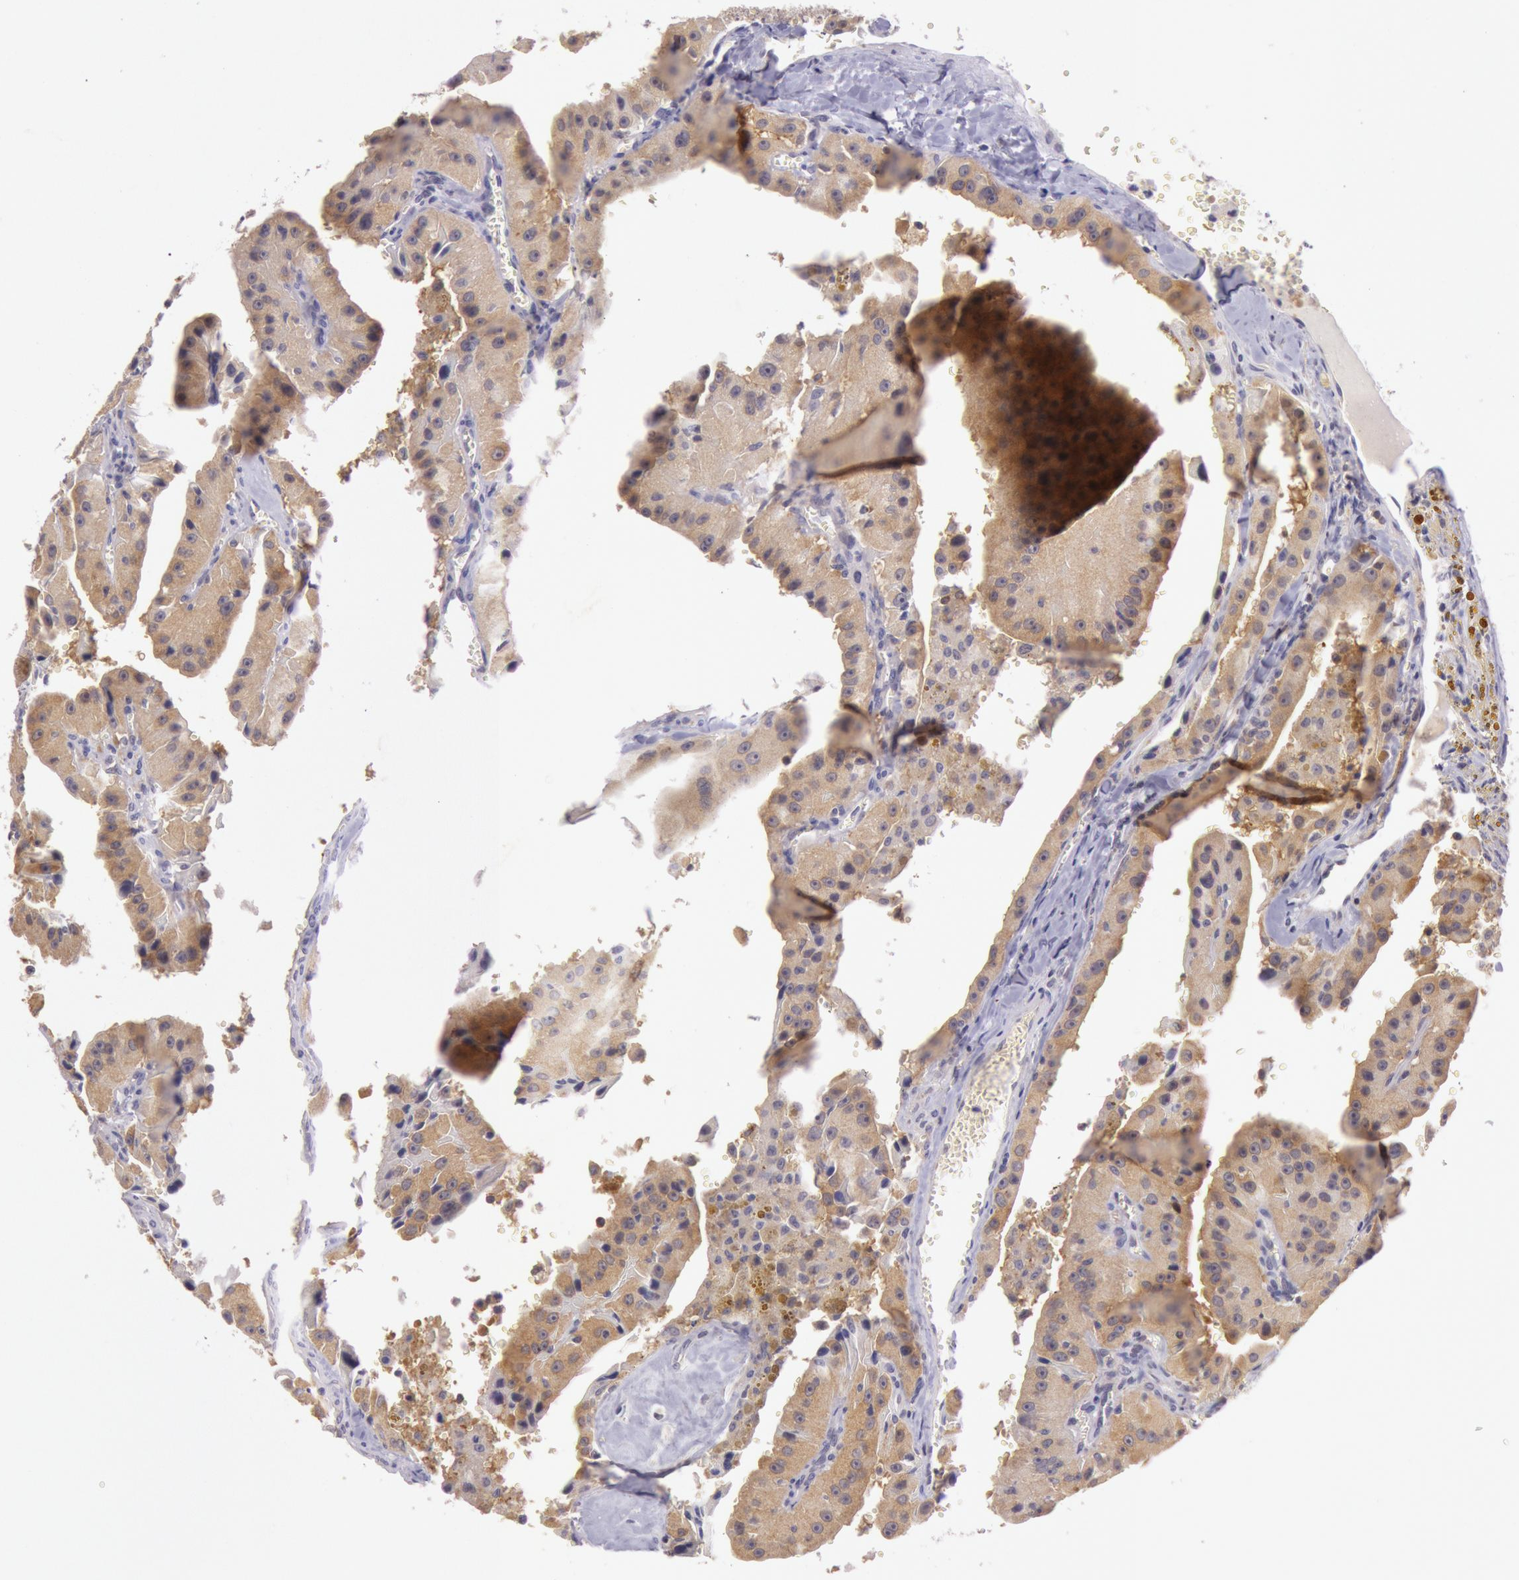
{"staining": {"intensity": "moderate", "quantity": ">75%", "location": "cytoplasmic/membranous"}, "tissue": "thyroid cancer", "cell_type": "Tumor cells", "image_type": "cancer", "snomed": [{"axis": "morphology", "description": "Carcinoma, NOS"}, {"axis": "topography", "description": "Thyroid gland"}], "caption": "This image demonstrates immunohistochemistry staining of human thyroid cancer (carcinoma), with medium moderate cytoplasmic/membranous positivity in about >75% of tumor cells.", "gene": "CDK16", "patient": {"sex": "male", "age": 76}}